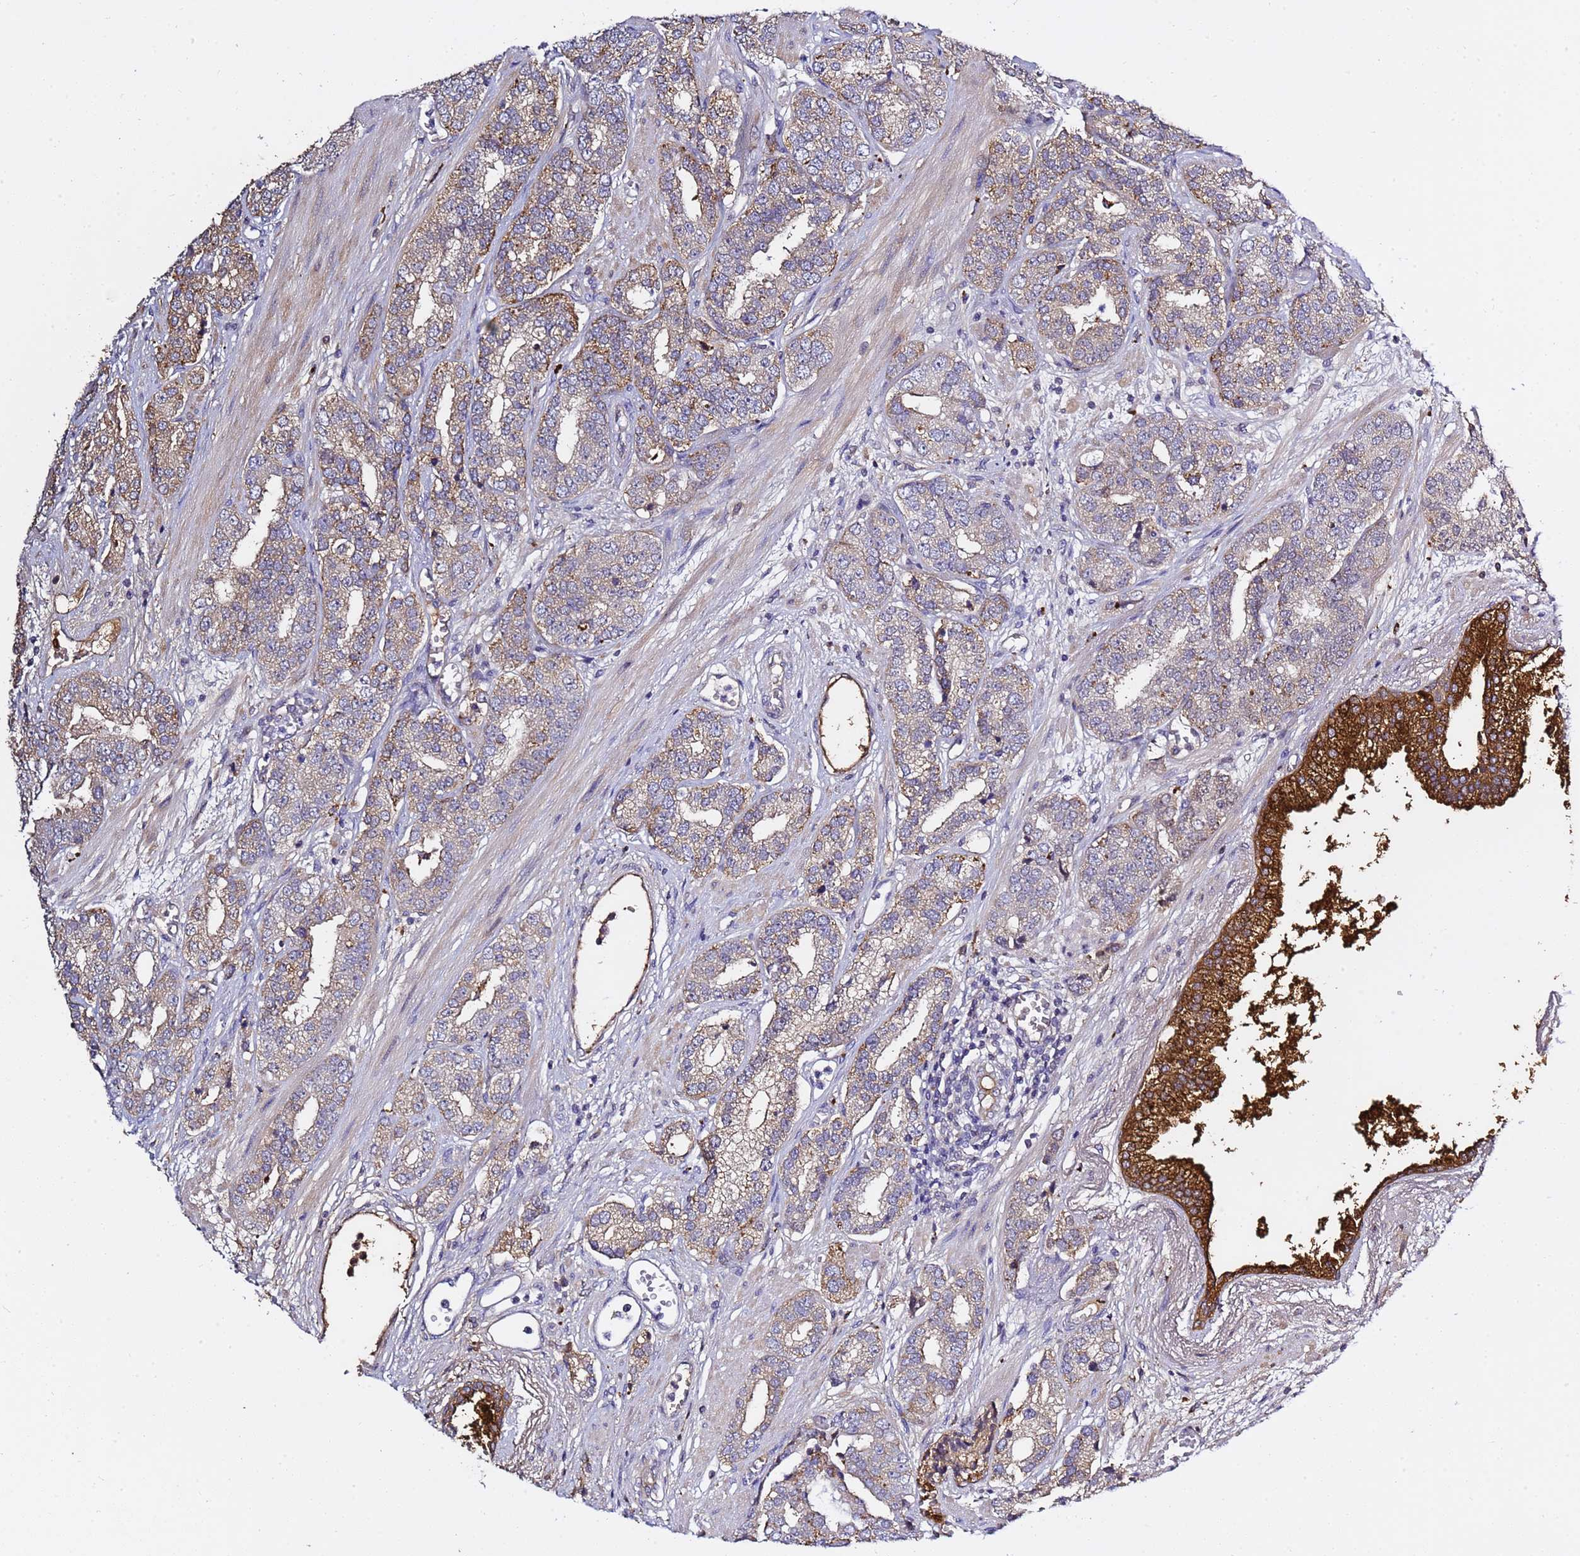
{"staining": {"intensity": "weak", "quantity": ">75%", "location": "cytoplasmic/membranous"}, "tissue": "prostate cancer", "cell_type": "Tumor cells", "image_type": "cancer", "snomed": [{"axis": "morphology", "description": "Adenocarcinoma, High grade"}, {"axis": "topography", "description": "Prostate"}], "caption": "High-magnification brightfield microscopy of prostate cancer (high-grade adenocarcinoma) stained with DAB (brown) and counterstained with hematoxylin (blue). tumor cells exhibit weak cytoplasmic/membranous staining is seen in about>75% of cells.", "gene": "NAT2", "patient": {"sex": "male", "age": 71}}